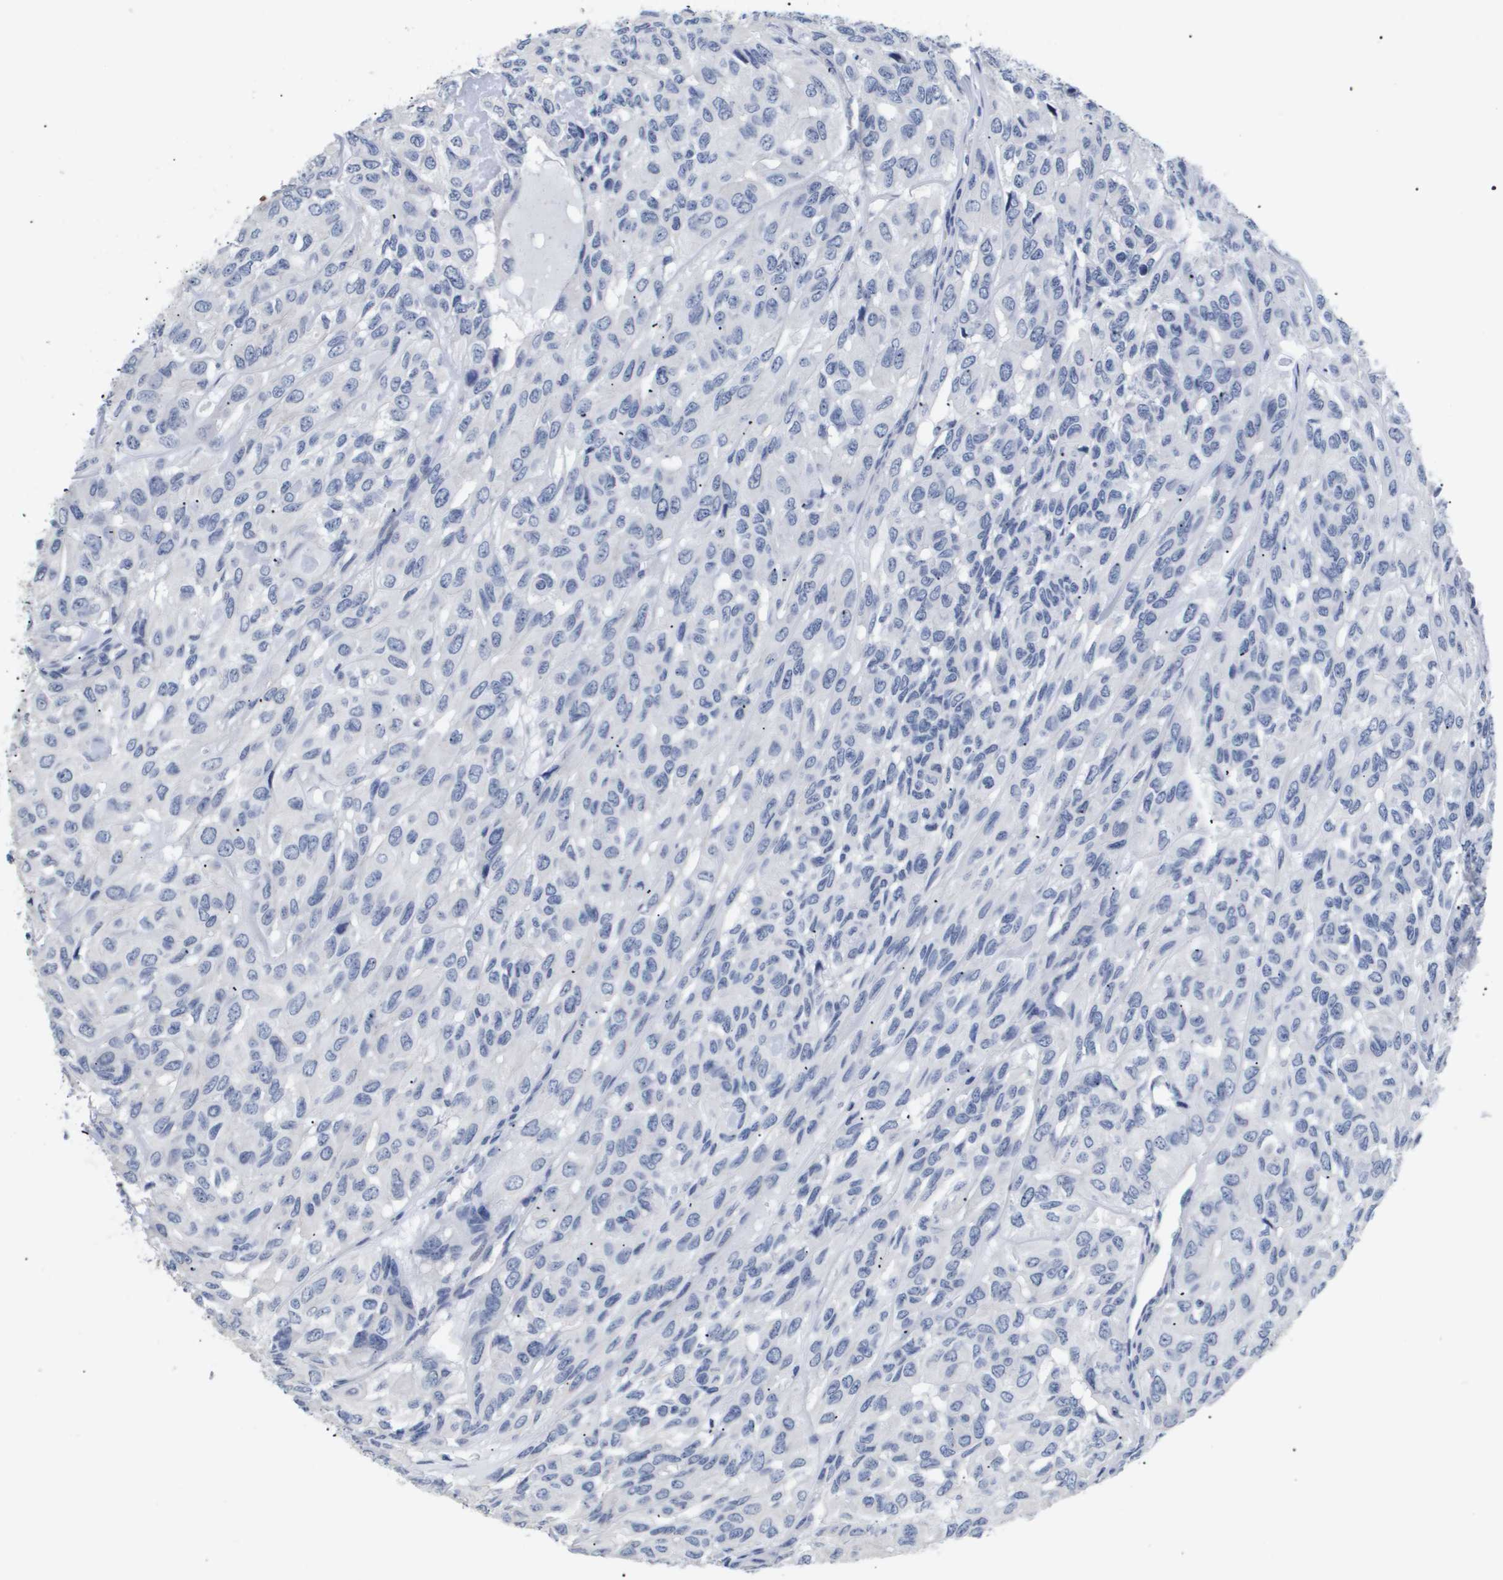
{"staining": {"intensity": "negative", "quantity": "none", "location": "none"}, "tissue": "head and neck cancer", "cell_type": "Tumor cells", "image_type": "cancer", "snomed": [{"axis": "morphology", "description": "Adenocarcinoma, NOS"}, {"axis": "topography", "description": "Salivary gland, NOS"}, {"axis": "topography", "description": "Head-Neck"}], "caption": "Head and neck cancer (adenocarcinoma) was stained to show a protein in brown. There is no significant expression in tumor cells.", "gene": "ATP6V0A4", "patient": {"sex": "female", "age": 76}}